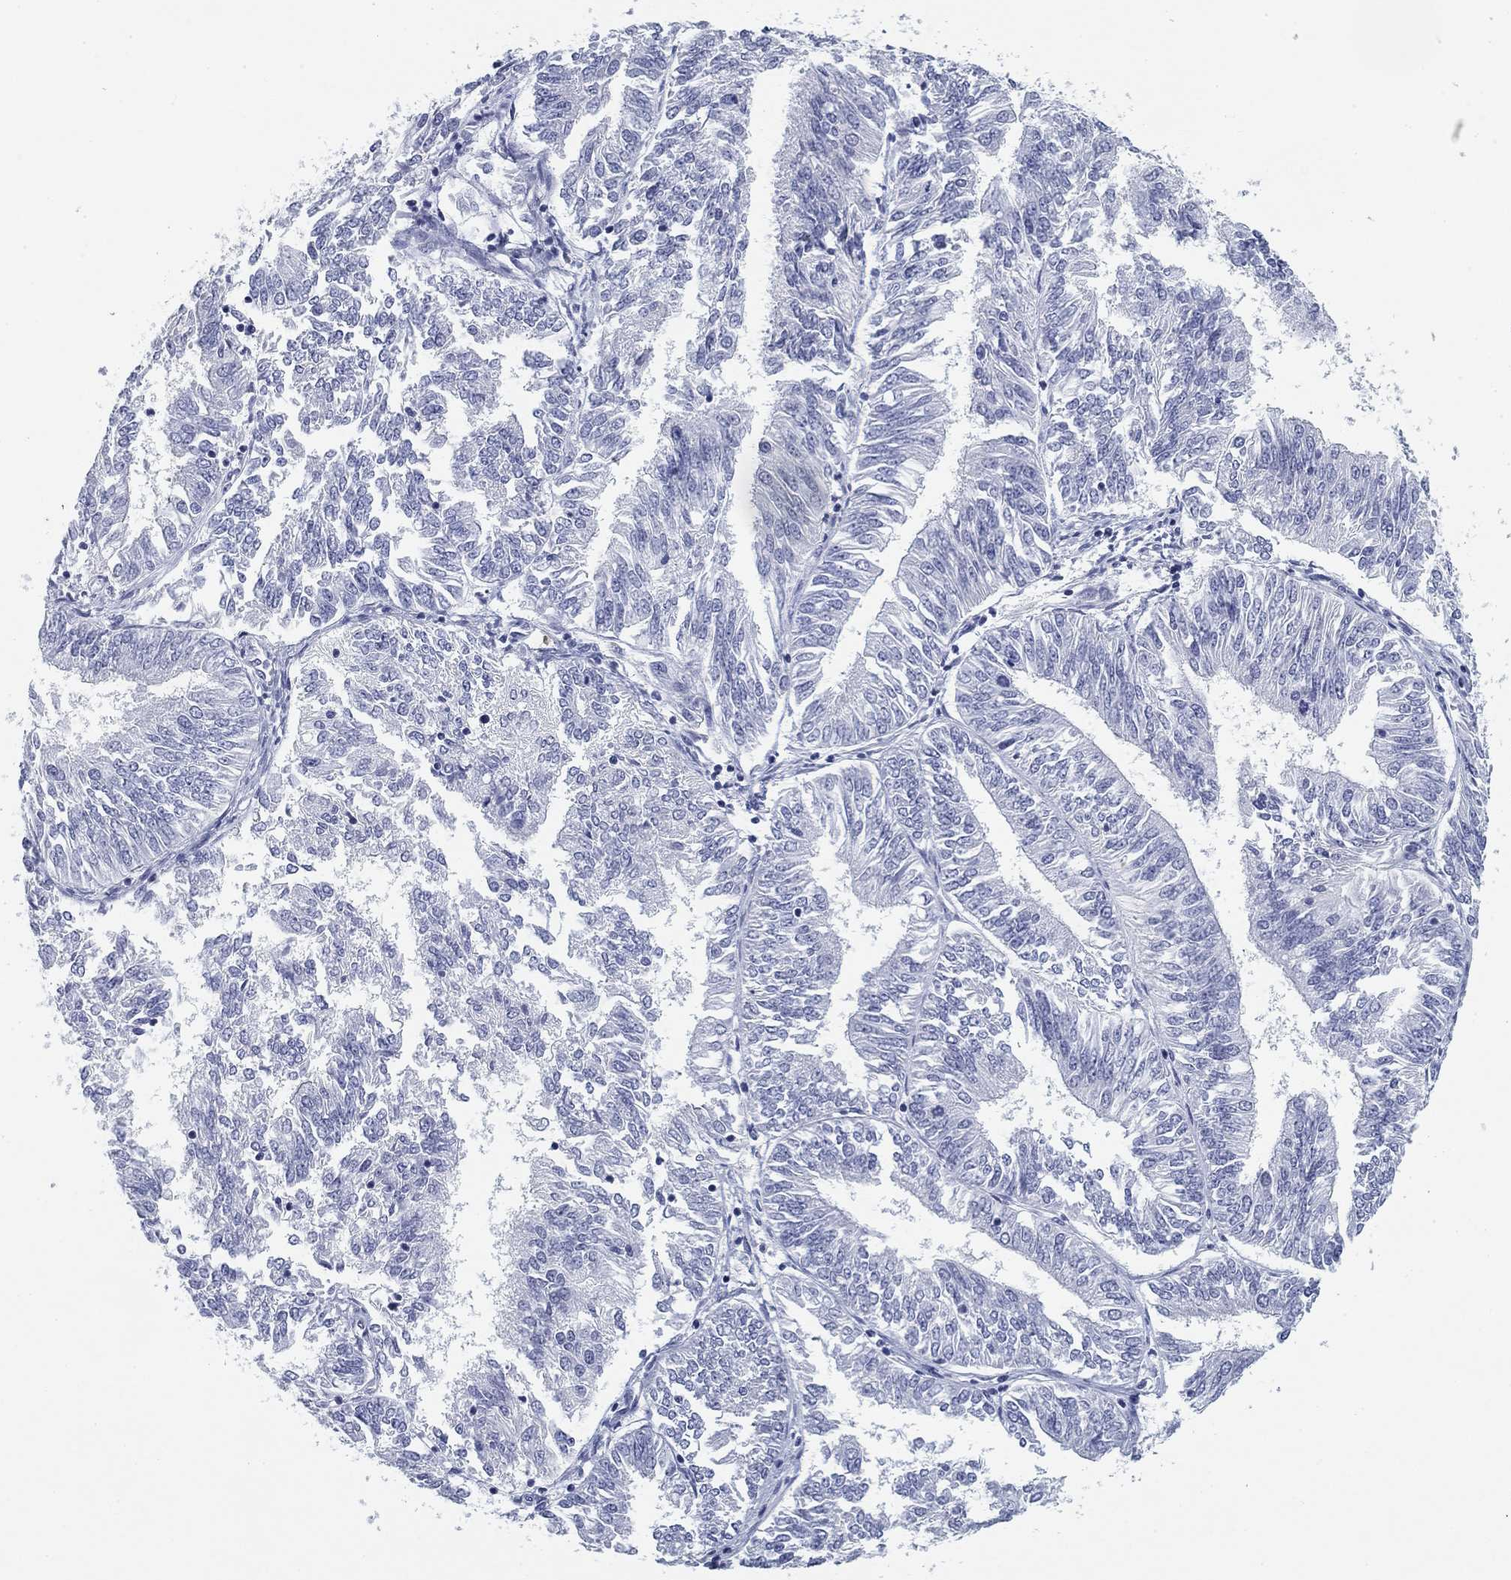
{"staining": {"intensity": "negative", "quantity": "none", "location": "none"}, "tissue": "endometrial cancer", "cell_type": "Tumor cells", "image_type": "cancer", "snomed": [{"axis": "morphology", "description": "Adenocarcinoma, NOS"}, {"axis": "topography", "description": "Endometrium"}], "caption": "Immunohistochemistry photomicrograph of adenocarcinoma (endometrial) stained for a protein (brown), which reveals no expression in tumor cells.", "gene": "CD79B", "patient": {"sex": "female", "age": 58}}